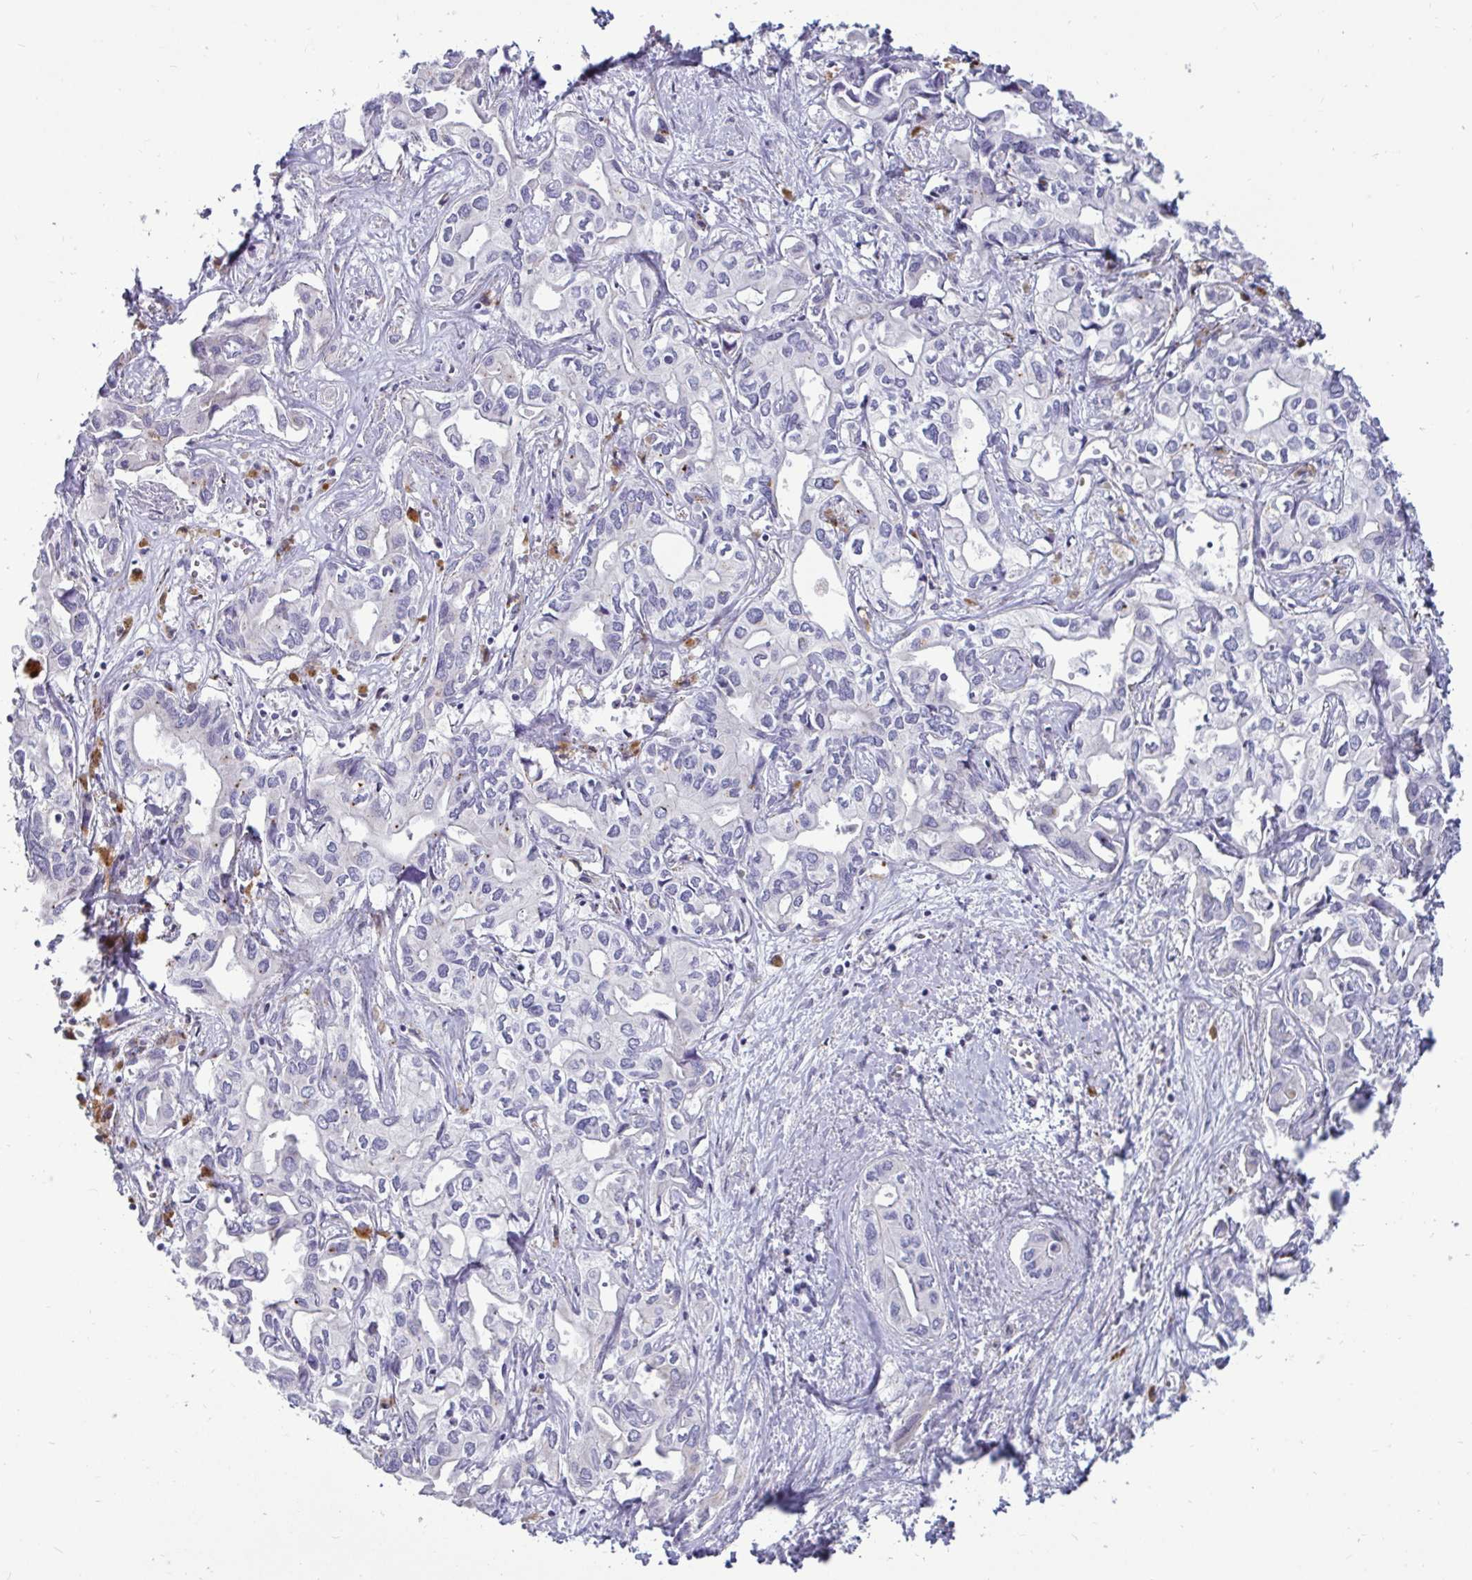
{"staining": {"intensity": "negative", "quantity": "none", "location": "none"}, "tissue": "liver cancer", "cell_type": "Tumor cells", "image_type": "cancer", "snomed": [{"axis": "morphology", "description": "Cholangiocarcinoma"}, {"axis": "topography", "description": "Liver"}], "caption": "High power microscopy photomicrograph of an immunohistochemistry histopathology image of cholangiocarcinoma (liver), revealing no significant positivity in tumor cells. The staining was performed using DAB to visualize the protein expression in brown, while the nuclei were stained in blue with hematoxylin (Magnification: 20x).", "gene": "CTSZ", "patient": {"sex": "female", "age": 64}}